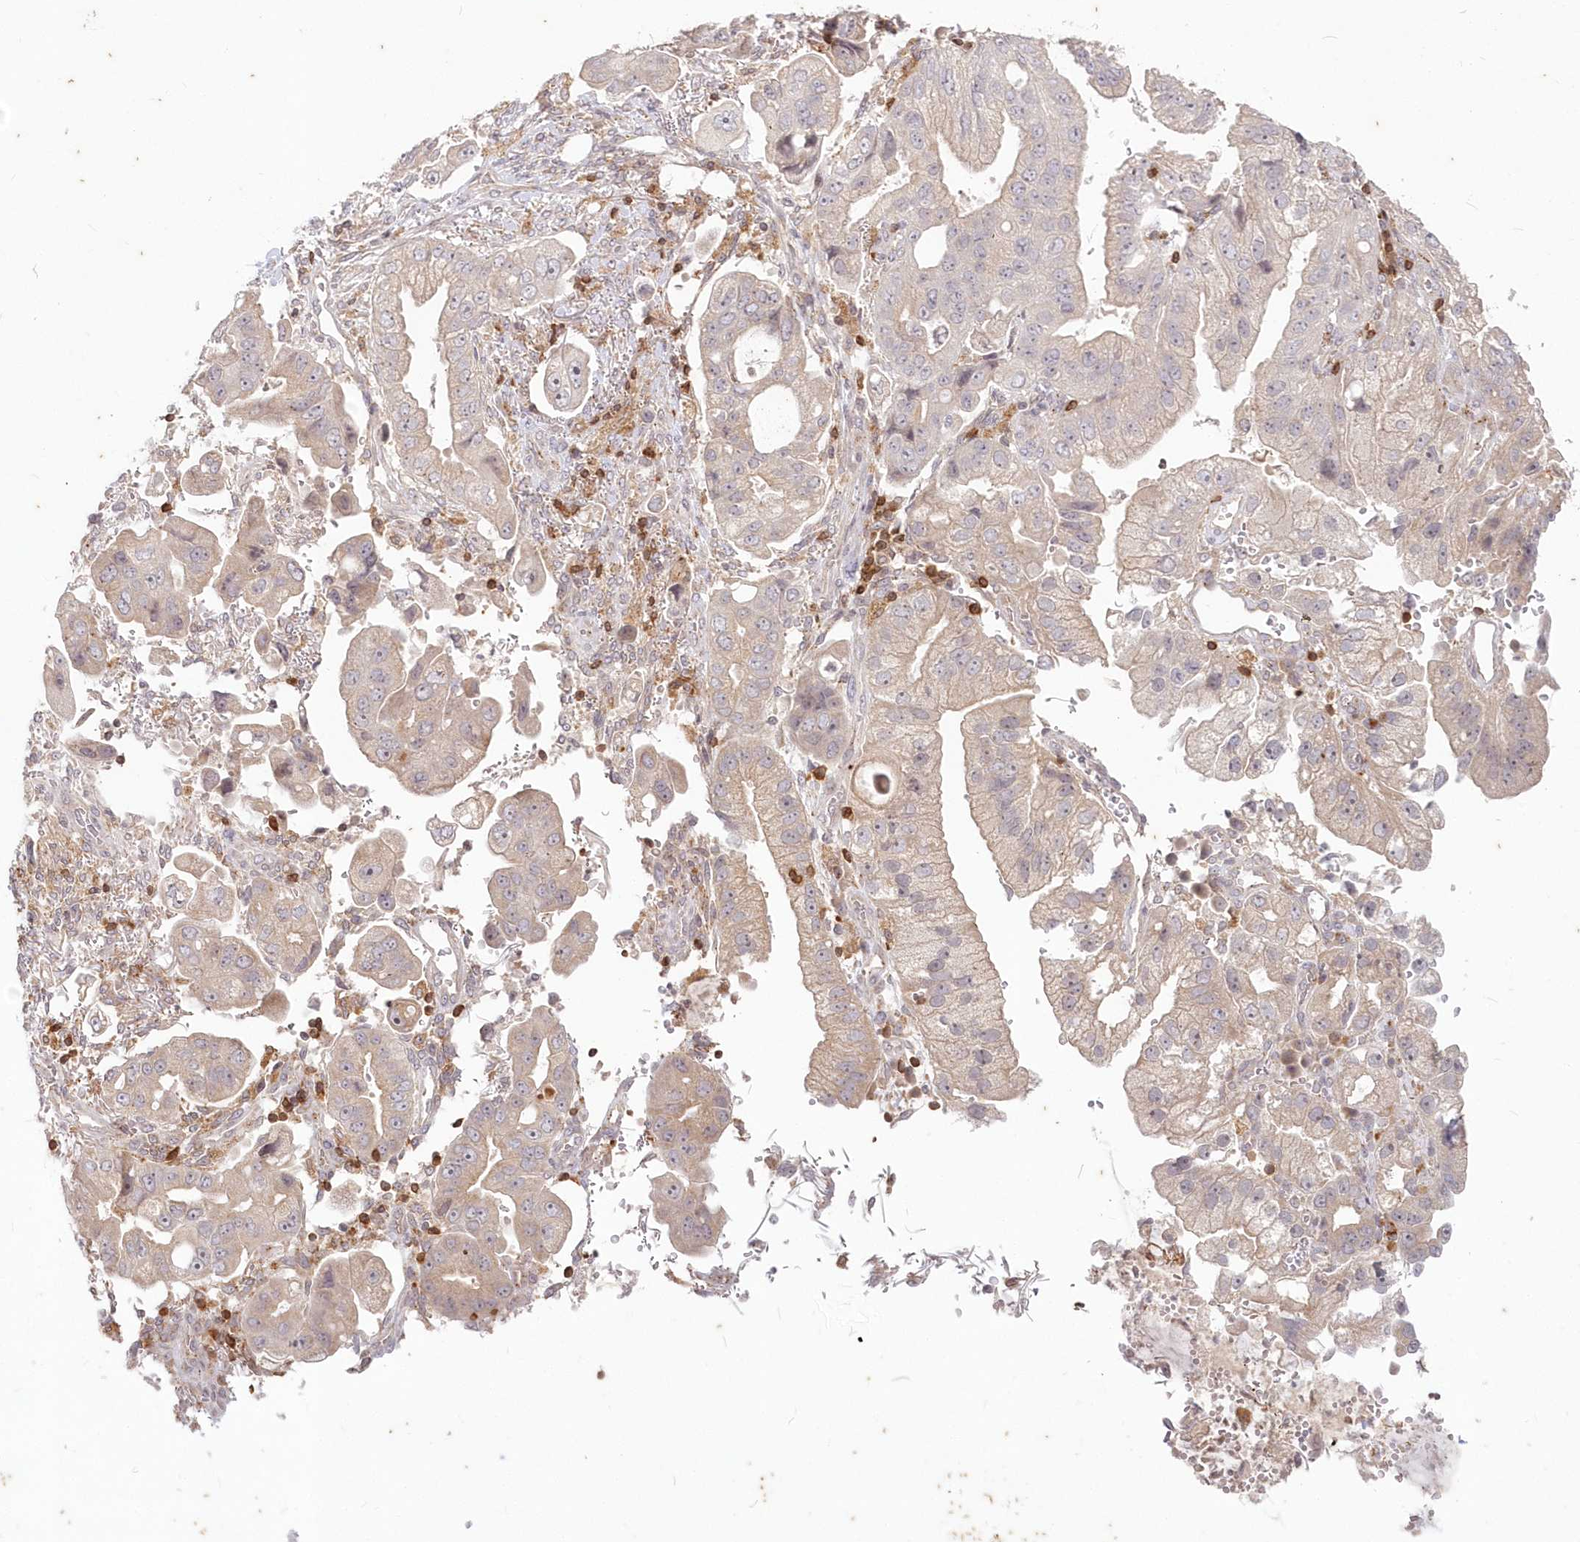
{"staining": {"intensity": "negative", "quantity": "none", "location": "none"}, "tissue": "stomach cancer", "cell_type": "Tumor cells", "image_type": "cancer", "snomed": [{"axis": "morphology", "description": "Adenocarcinoma, NOS"}, {"axis": "topography", "description": "Stomach"}], "caption": "Adenocarcinoma (stomach) was stained to show a protein in brown. There is no significant staining in tumor cells. (DAB IHC with hematoxylin counter stain).", "gene": "MTMR3", "patient": {"sex": "male", "age": 62}}